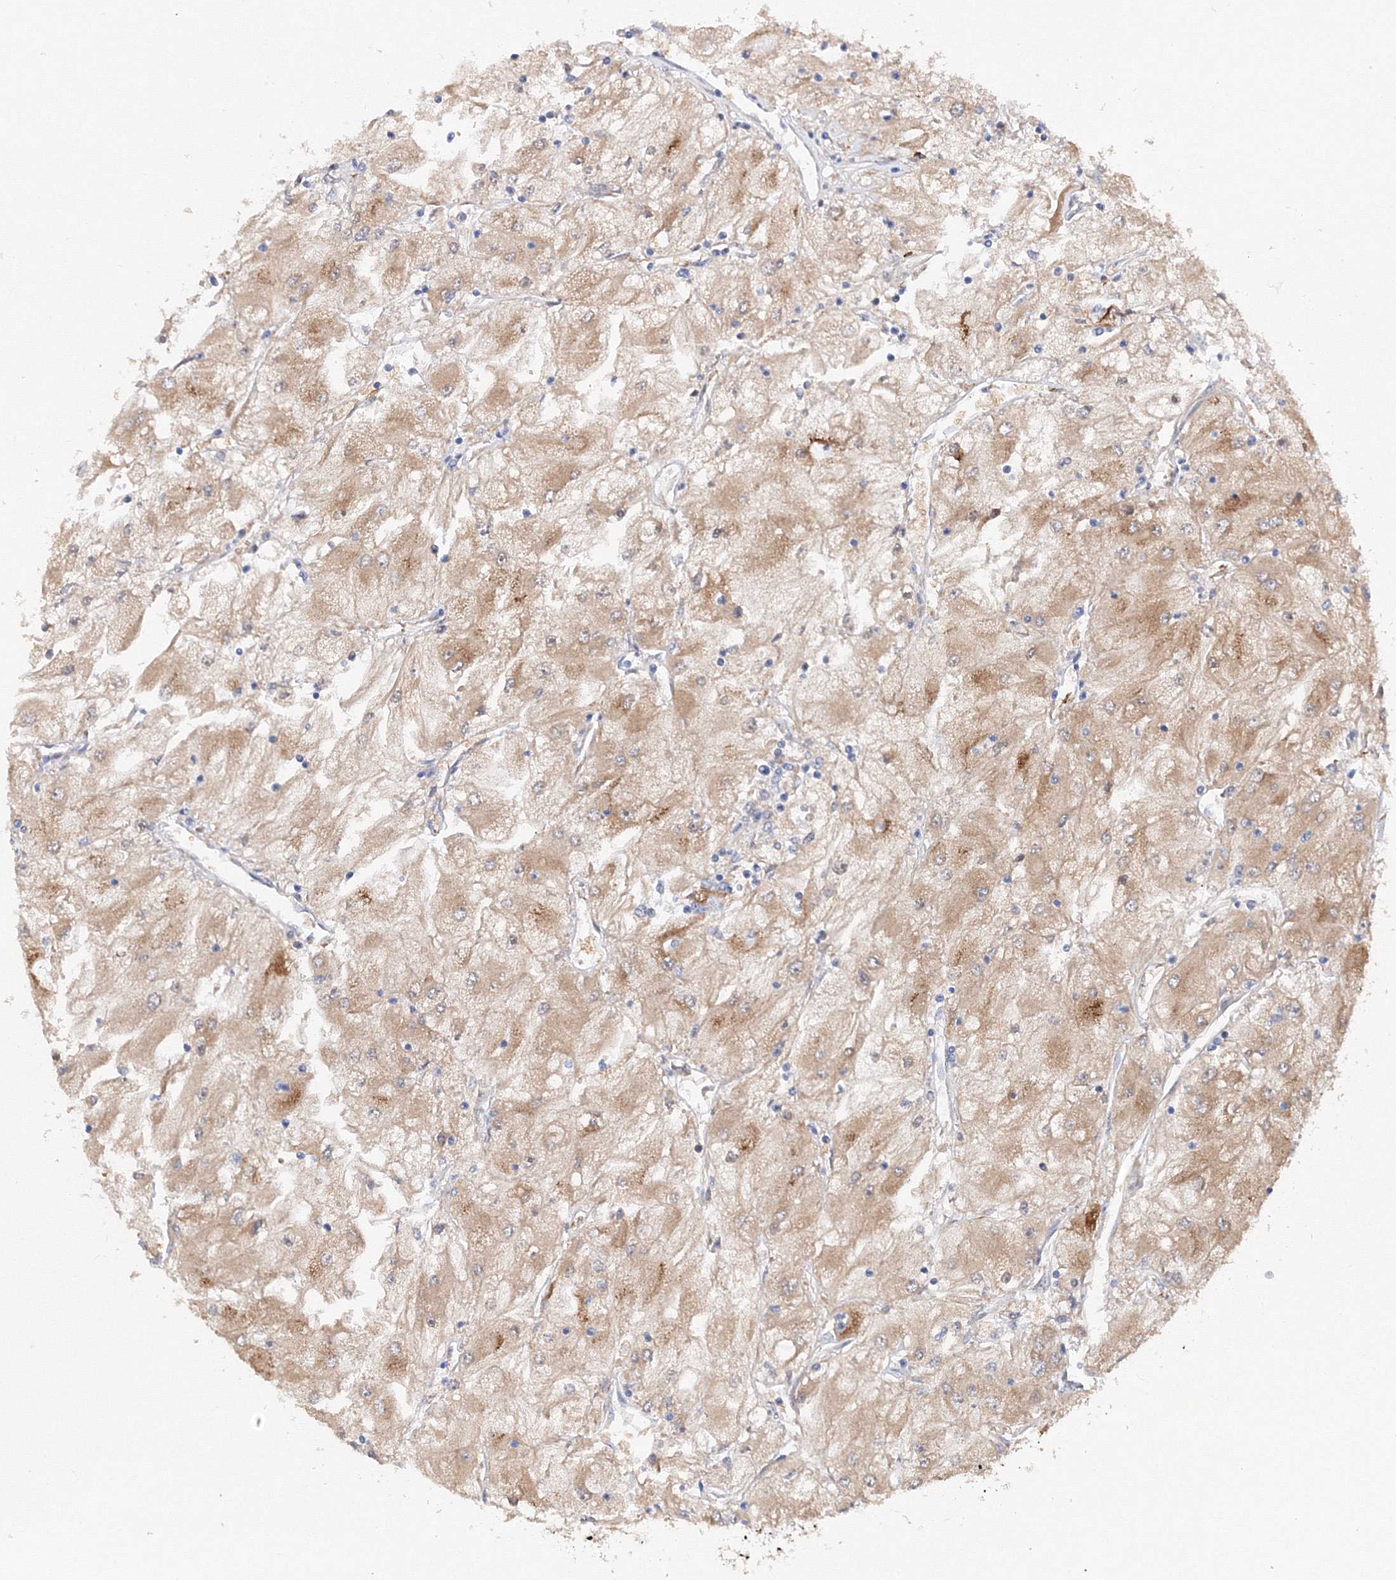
{"staining": {"intensity": "weak", "quantity": ">75%", "location": "cytoplasmic/membranous"}, "tissue": "renal cancer", "cell_type": "Tumor cells", "image_type": "cancer", "snomed": [{"axis": "morphology", "description": "Adenocarcinoma, NOS"}, {"axis": "topography", "description": "Kidney"}], "caption": "Protein analysis of adenocarcinoma (renal) tissue shows weak cytoplasmic/membranous staining in approximately >75% of tumor cells.", "gene": "DIS3L2", "patient": {"sex": "male", "age": 80}}